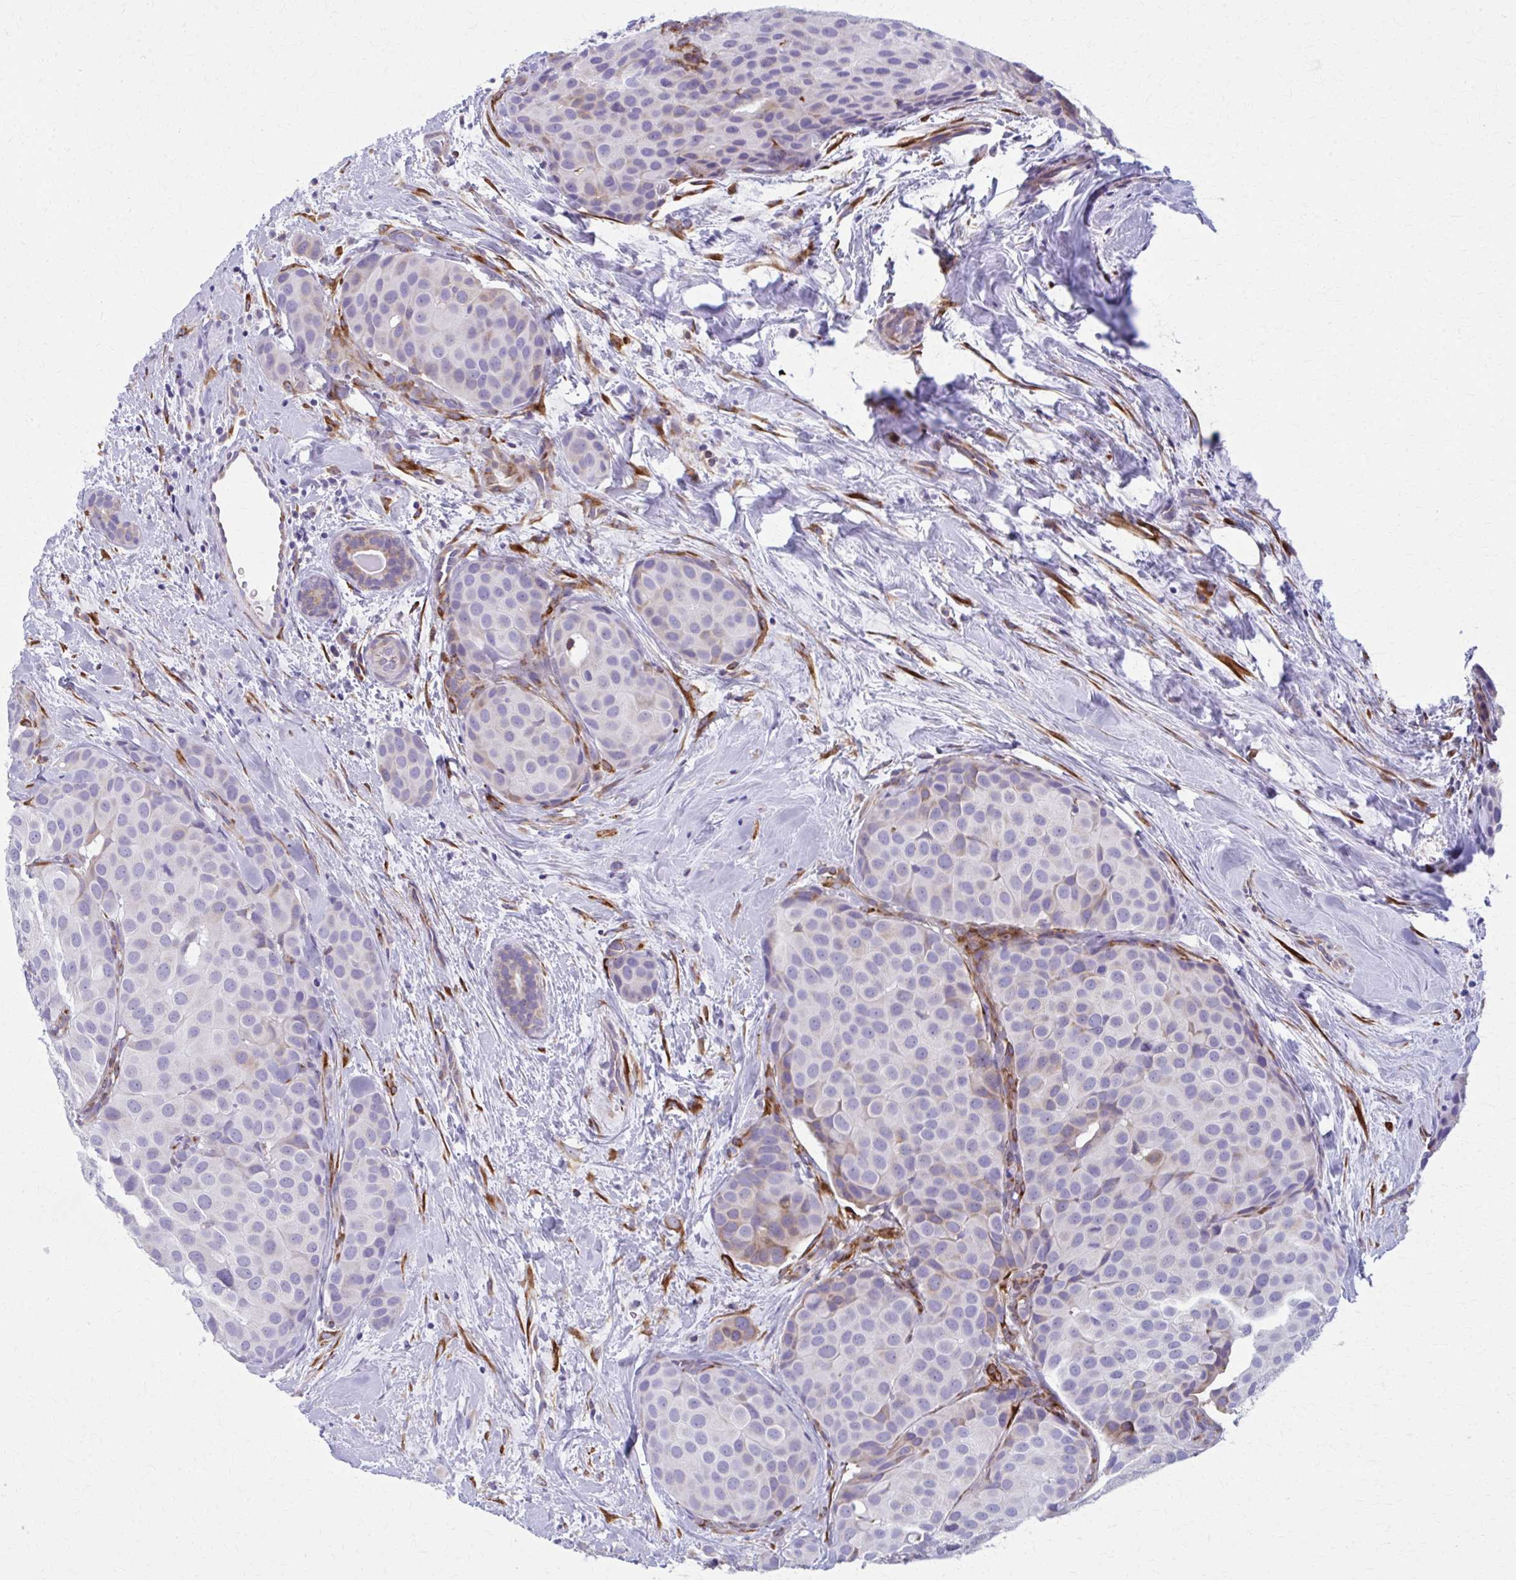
{"staining": {"intensity": "negative", "quantity": "none", "location": "none"}, "tissue": "breast cancer", "cell_type": "Tumor cells", "image_type": "cancer", "snomed": [{"axis": "morphology", "description": "Duct carcinoma"}, {"axis": "topography", "description": "Breast"}], "caption": "A high-resolution micrograph shows IHC staining of breast infiltrating ductal carcinoma, which exhibits no significant staining in tumor cells. (Stains: DAB immunohistochemistry (IHC) with hematoxylin counter stain, Microscopy: brightfield microscopy at high magnification).", "gene": "SPATS2L", "patient": {"sex": "female", "age": 70}}